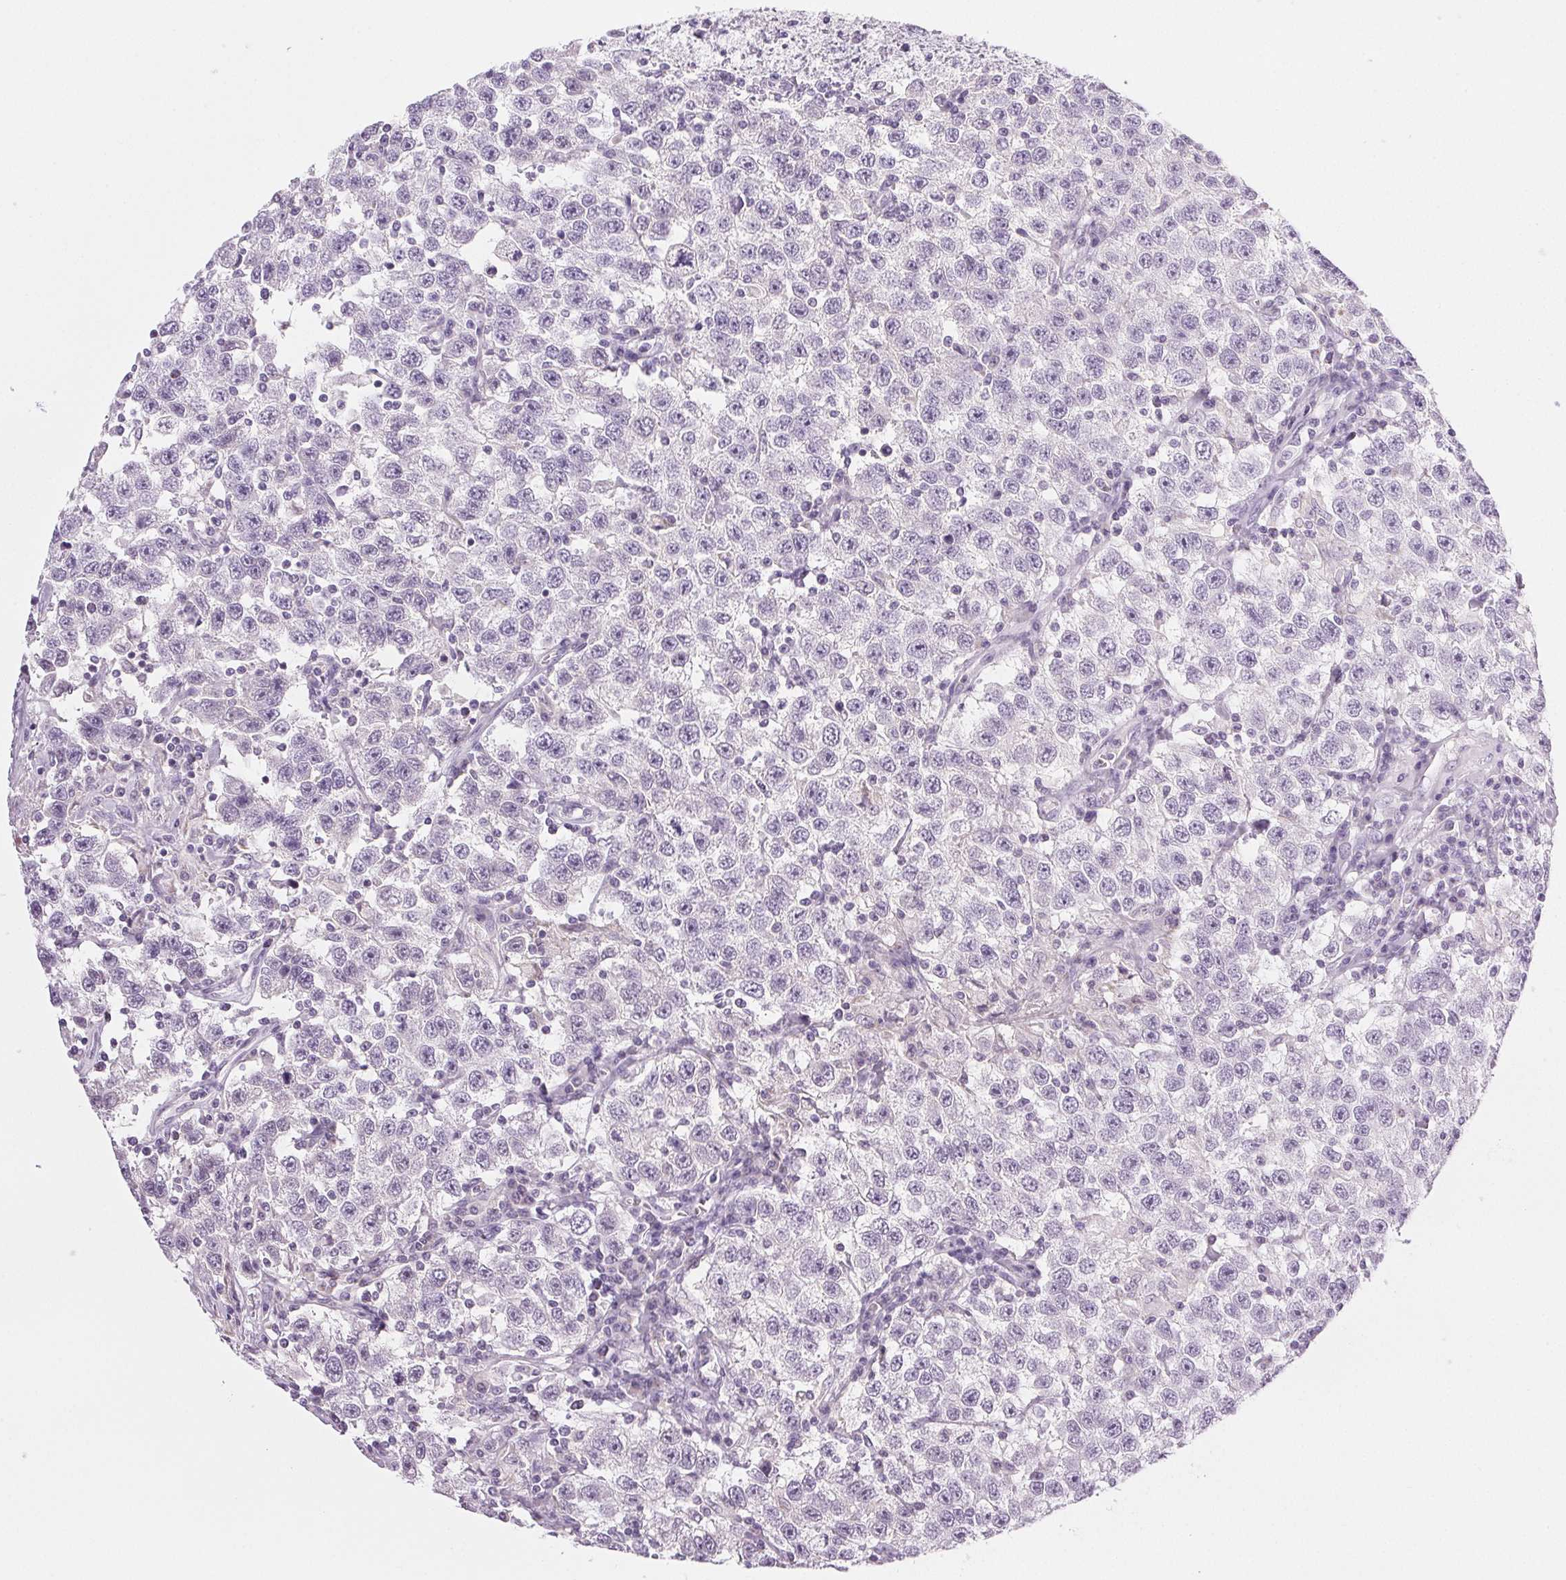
{"staining": {"intensity": "negative", "quantity": "none", "location": "none"}, "tissue": "testis cancer", "cell_type": "Tumor cells", "image_type": "cancer", "snomed": [{"axis": "morphology", "description": "Seminoma, NOS"}, {"axis": "topography", "description": "Testis"}], "caption": "Tumor cells show no significant expression in testis cancer (seminoma). (IHC, brightfield microscopy, high magnification).", "gene": "COL7A1", "patient": {"sex": "male", "age": 41}}